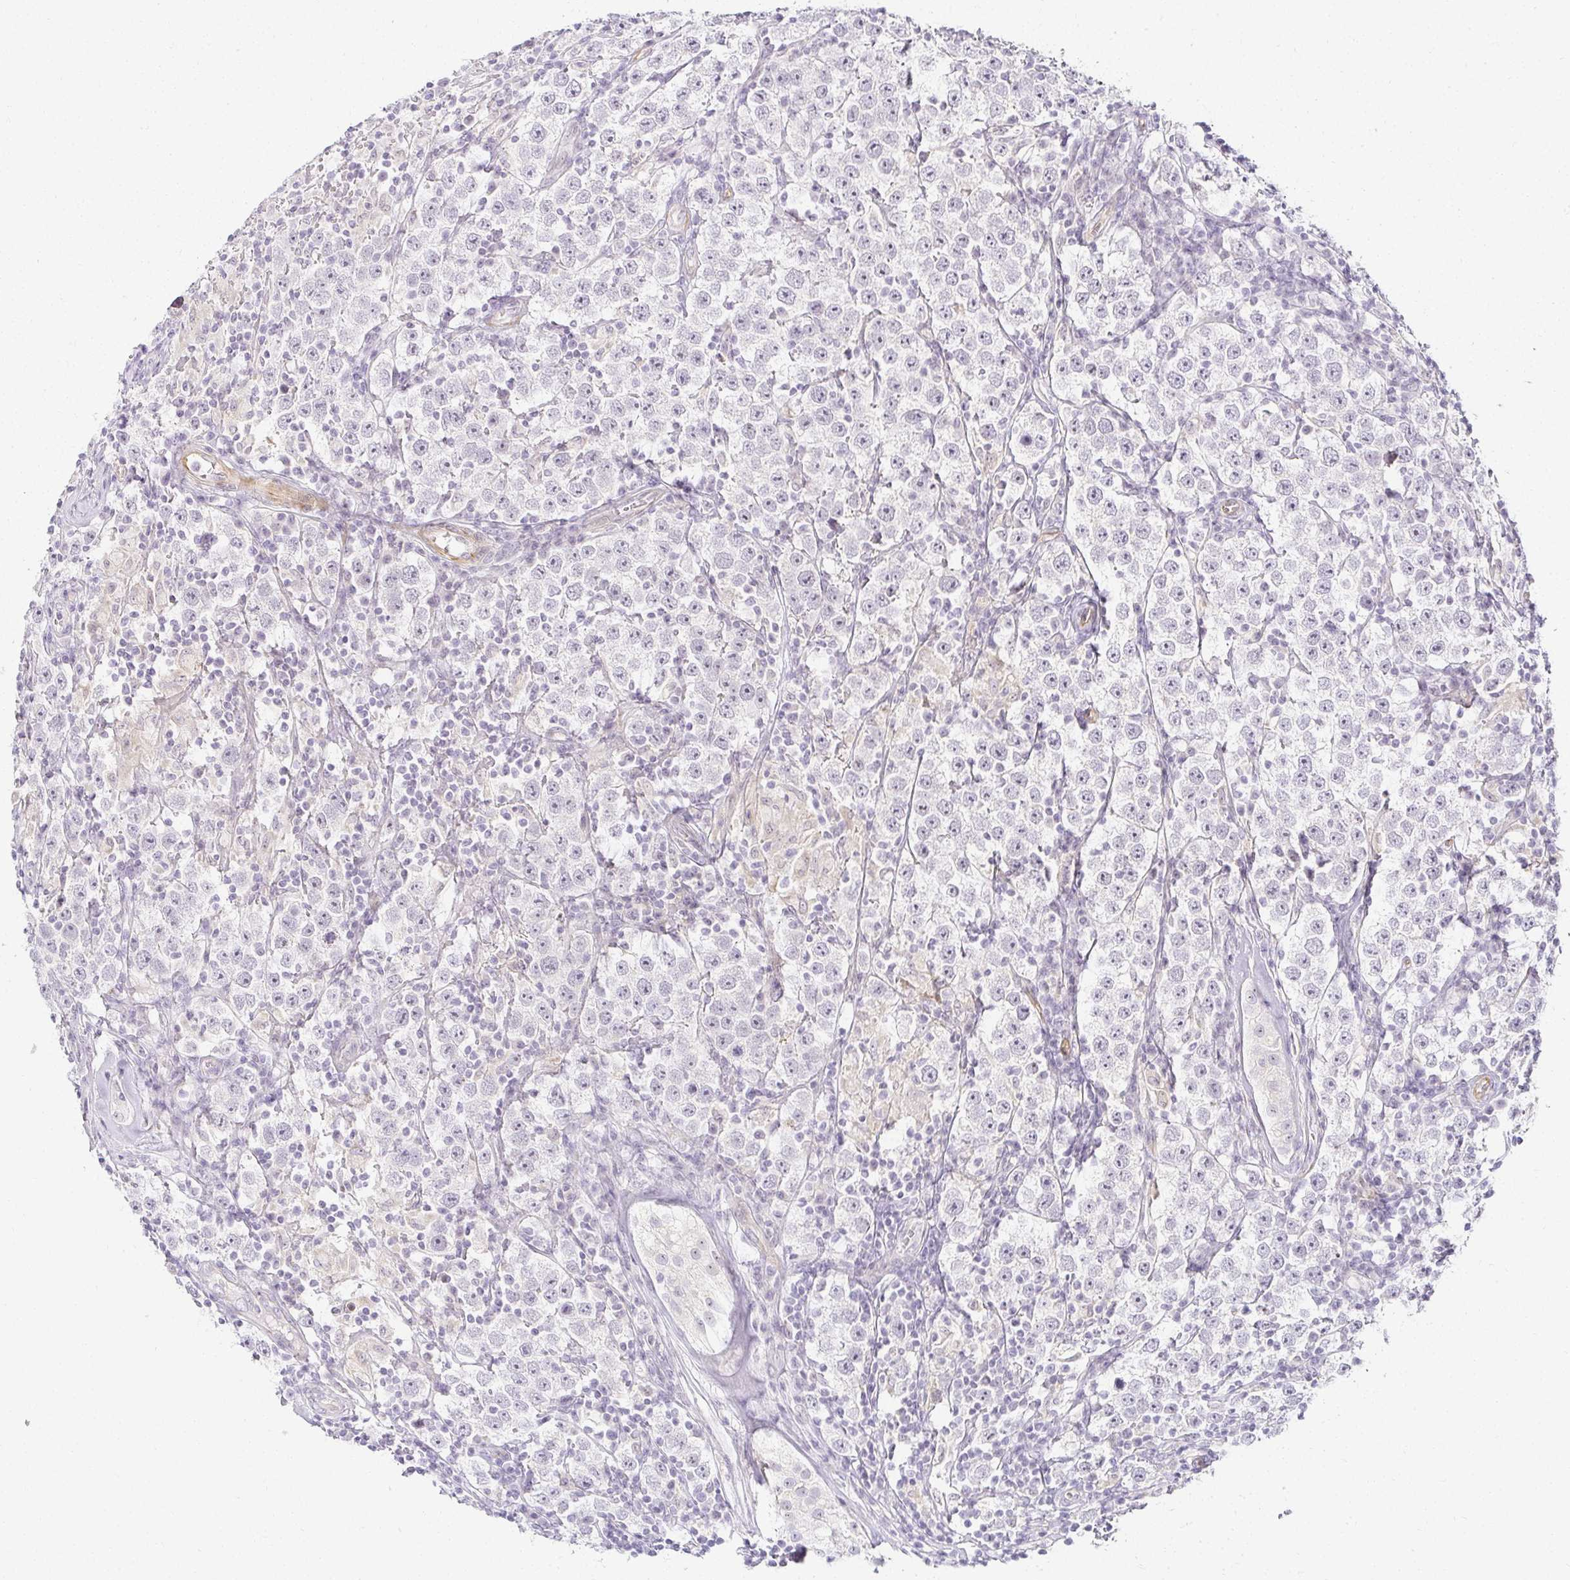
{"staining": {"intensity": "negative", "quantity": "none", "location": "none"}, "tissue": "urothelial cancer", "cell_type": "Tumor cells", "image_type": "cancer", "snomed": [{"axis": "morphology", "description": "Normal tissue, NOS"}, {"axis": "morphology", "description": "Urothelial carcinoma, High grade"}, {"axis": "morphology", "description": "Seminoma, NOS"}, {"axis": "morphology", "description": "Carcinoma, Embryonal, NOS"}, {"axis": "topography", "description": "Urinary bladder"}, {"axis": "topography", "description": "Testis"}], "caption": "There is no significant positivity in tumor cells of urothelial carcinoma (high-grade).", "gene": "ACAN", "patient": {"sex": "male", "age": 41}}